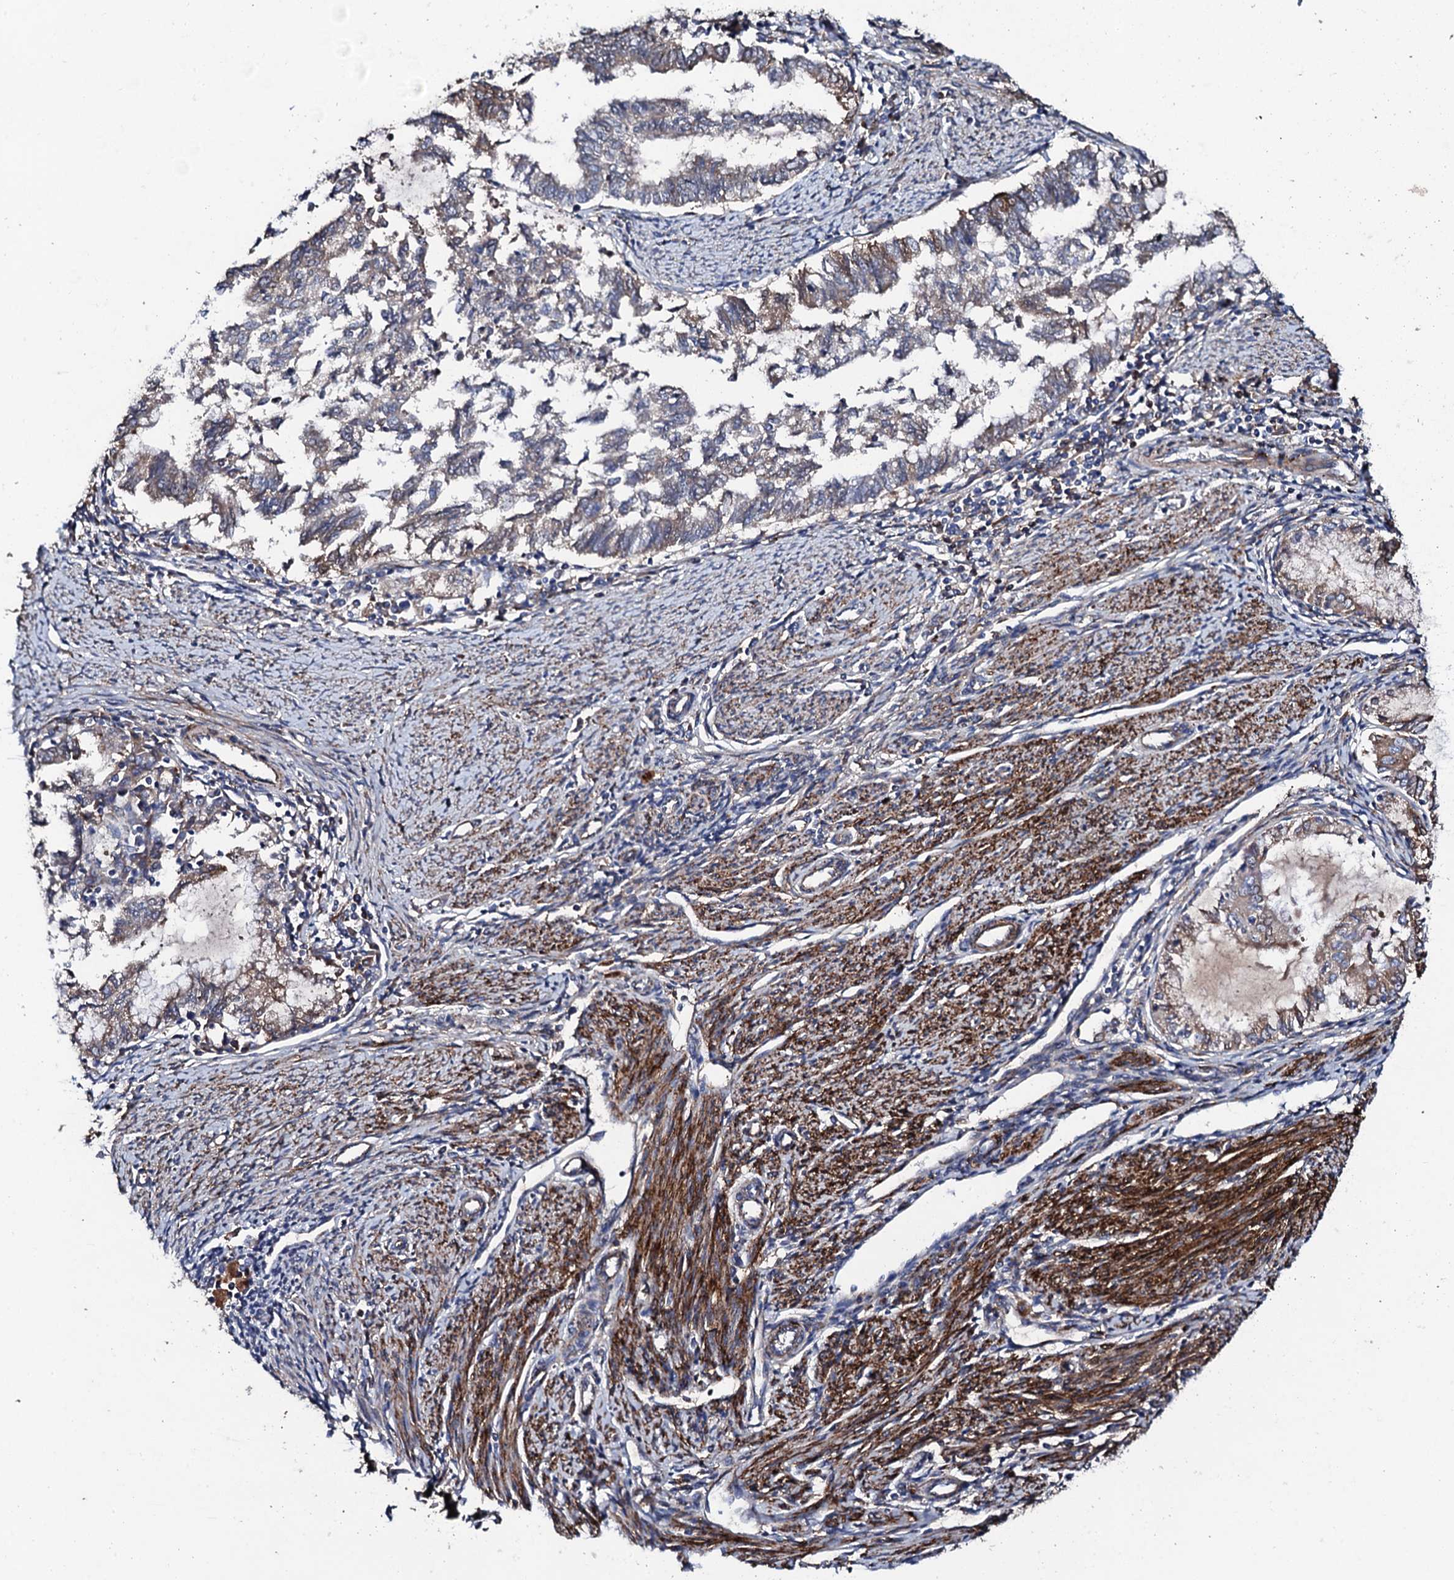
{"staining": {"intensity": "weak", "quantity": "<25%", "location": "cytoplasmic/membranous"}, "tissue": "endometrial cancer", "cell_type": "Tumor cells", "image_type": "cancer", "snomed": [{"axis": "morphology", "description": "Adenocarcinoma, NOS"}, {"axis": "topography", "description": "Endometrium"}], "caption": "The histopathology image displays no significant positivity in tumor cells of adenocarcinoma (endometrial).", "gene": "DBX1", "patient": {"sex": "female", "age": 79}}